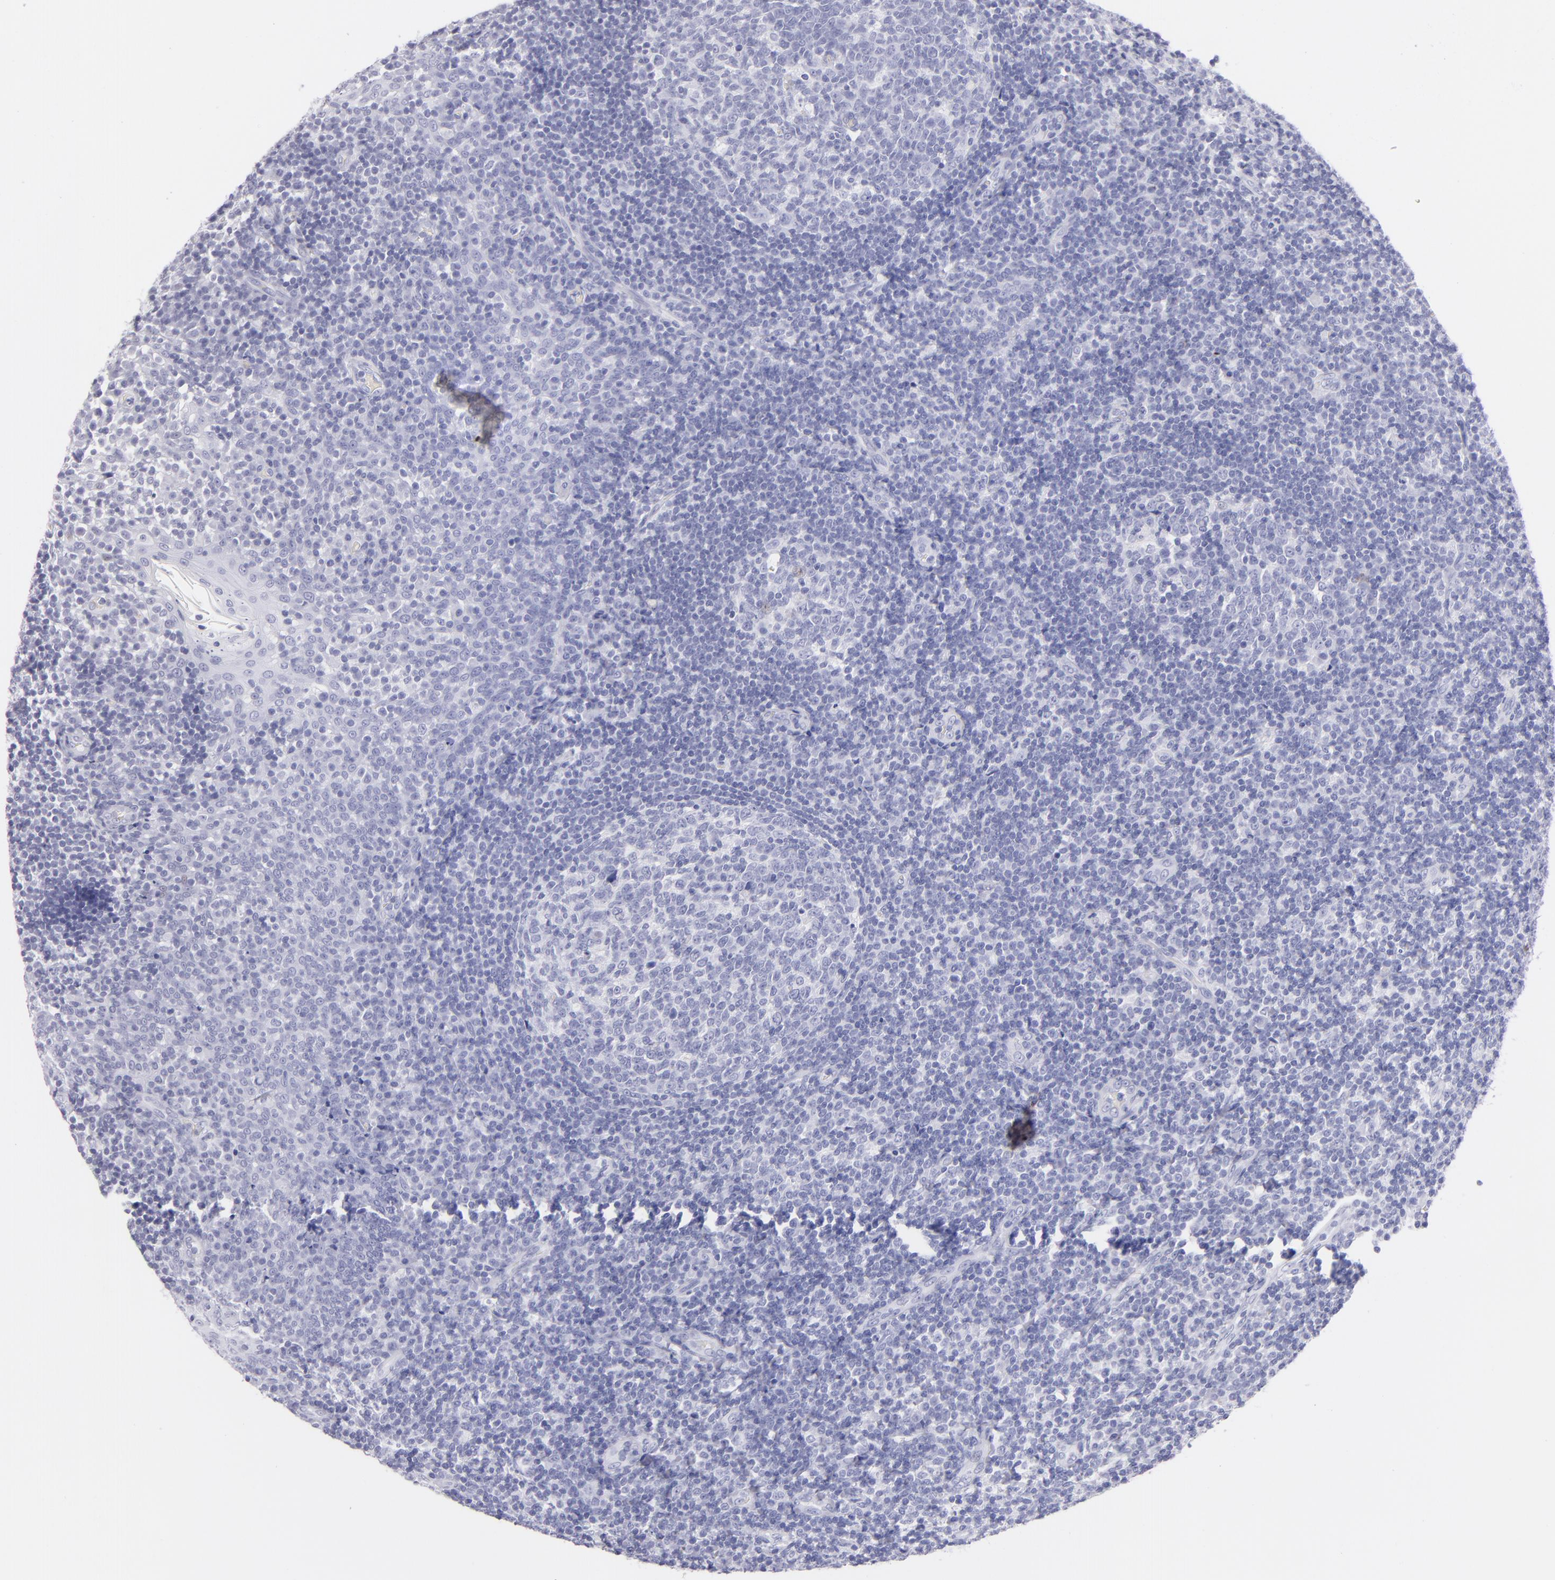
{"staining": {"intensity": "negative", "quantity": "none", "location": "none"}, "tissue": "tonsil", "cell_type": "Germinal center cells", "image_type": "normal", "snomed": [{"axis": "morphology", "description": "Normal tissue, NOS"}, {"axis": "topography", "description": "Tonsil"}], "caption": "Protein analysis of unremarkable tonsil displays no significant positivity in germinal center cells.", "gene": "PRPH", "patient": {"sex": "female", "age": 40}}